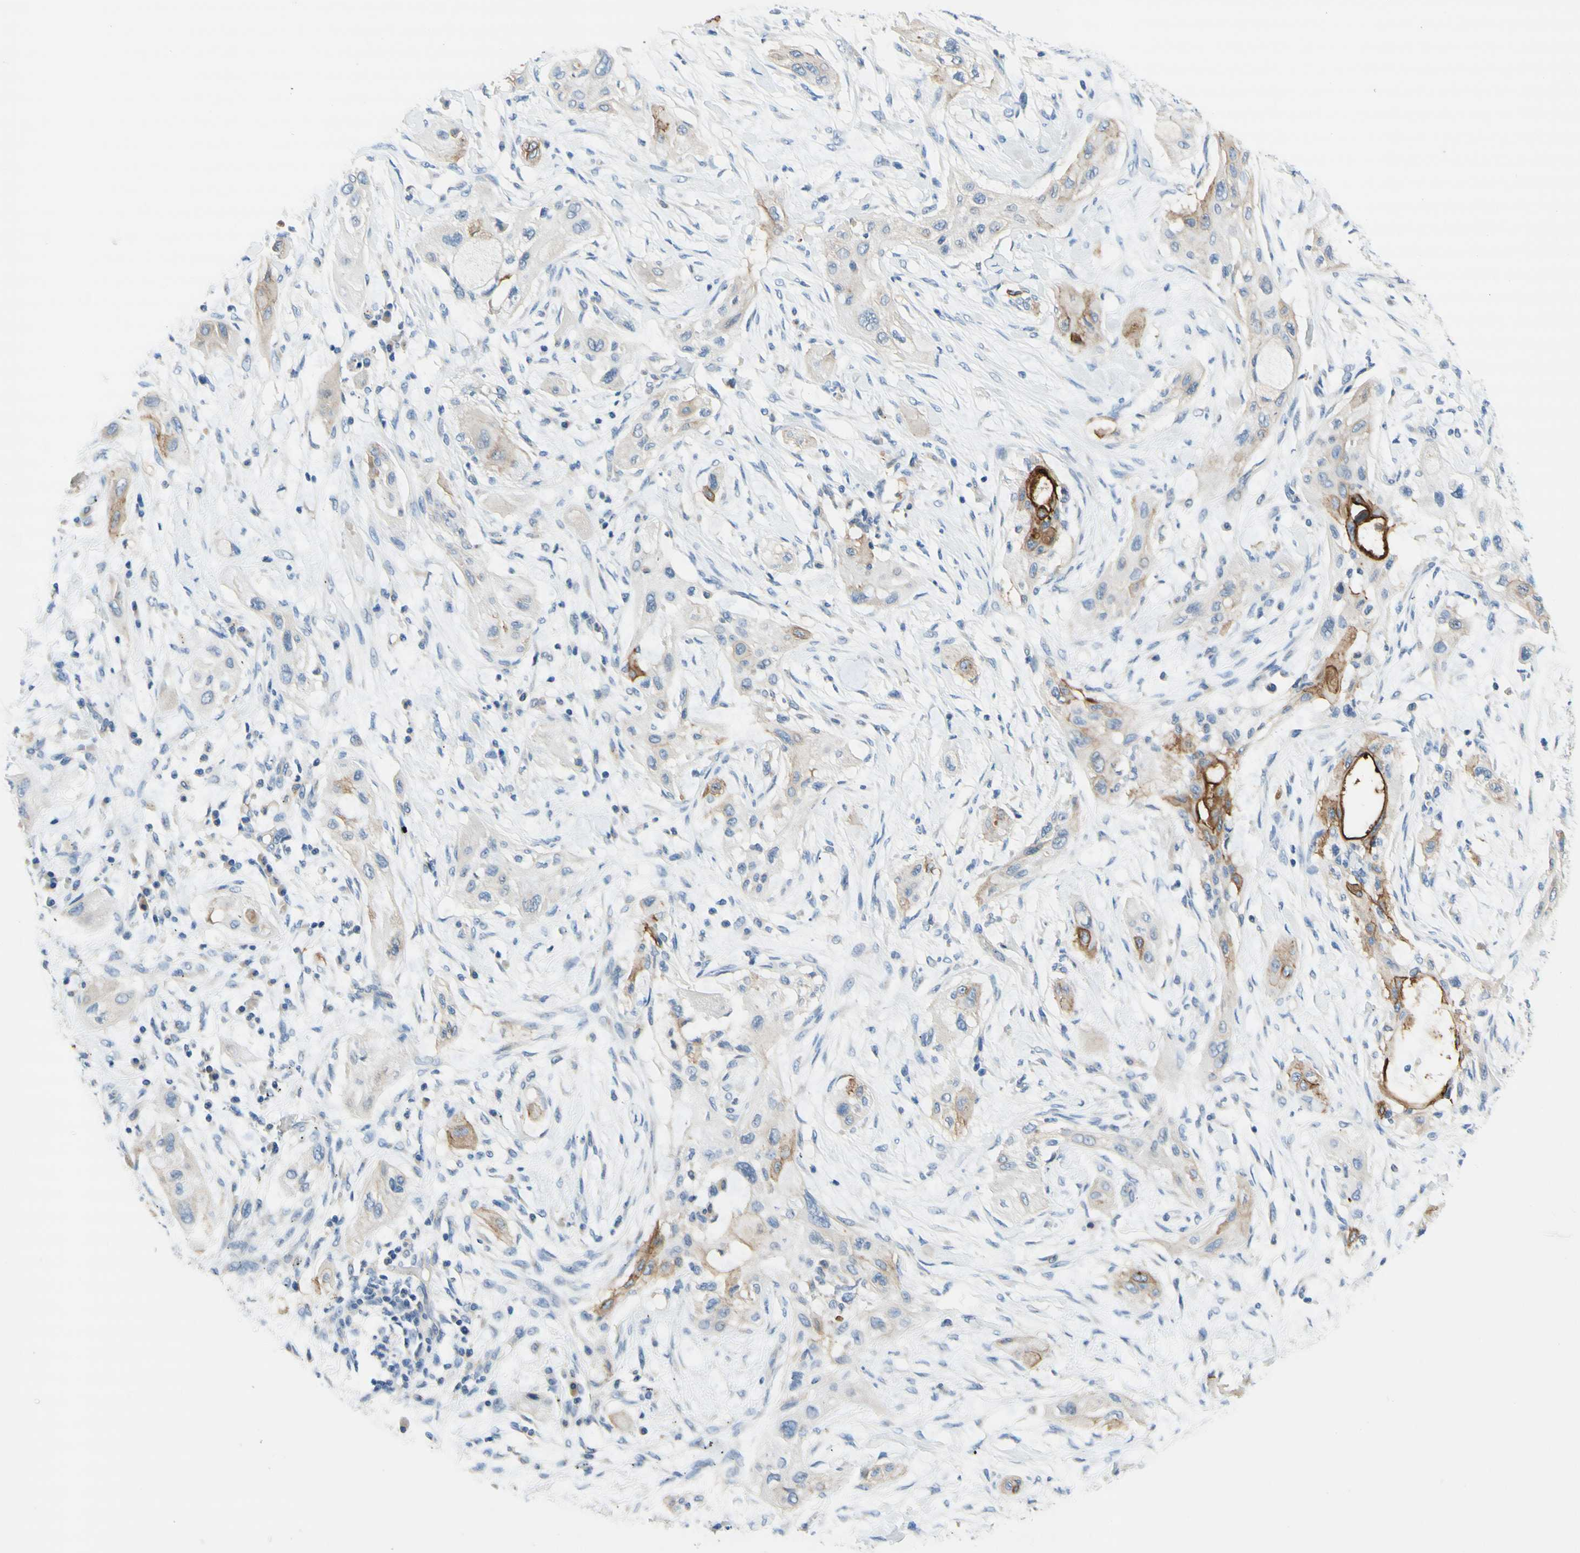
{"staining": {"intensity": "strong", "quantity": "<25%", "location": "cytoplasmic/membranous"}, "tissue": "lung cancer", "cell_type": "Tumor cells", "image_type": "cancer", "snomed": [{"axis": "morphology", "description": "Squamous cell carcinoma, NOS"}, {"axis": "topography", "description": "Lung"}], "caption": "Human squamous cell carcinoma (lung) stained with a brown dye exhibits strong cytoplasmic/membranous positive expression in about <25% of tumor cells.", "gene": "F3", "patient": {"sex": "female", "age": 47}}